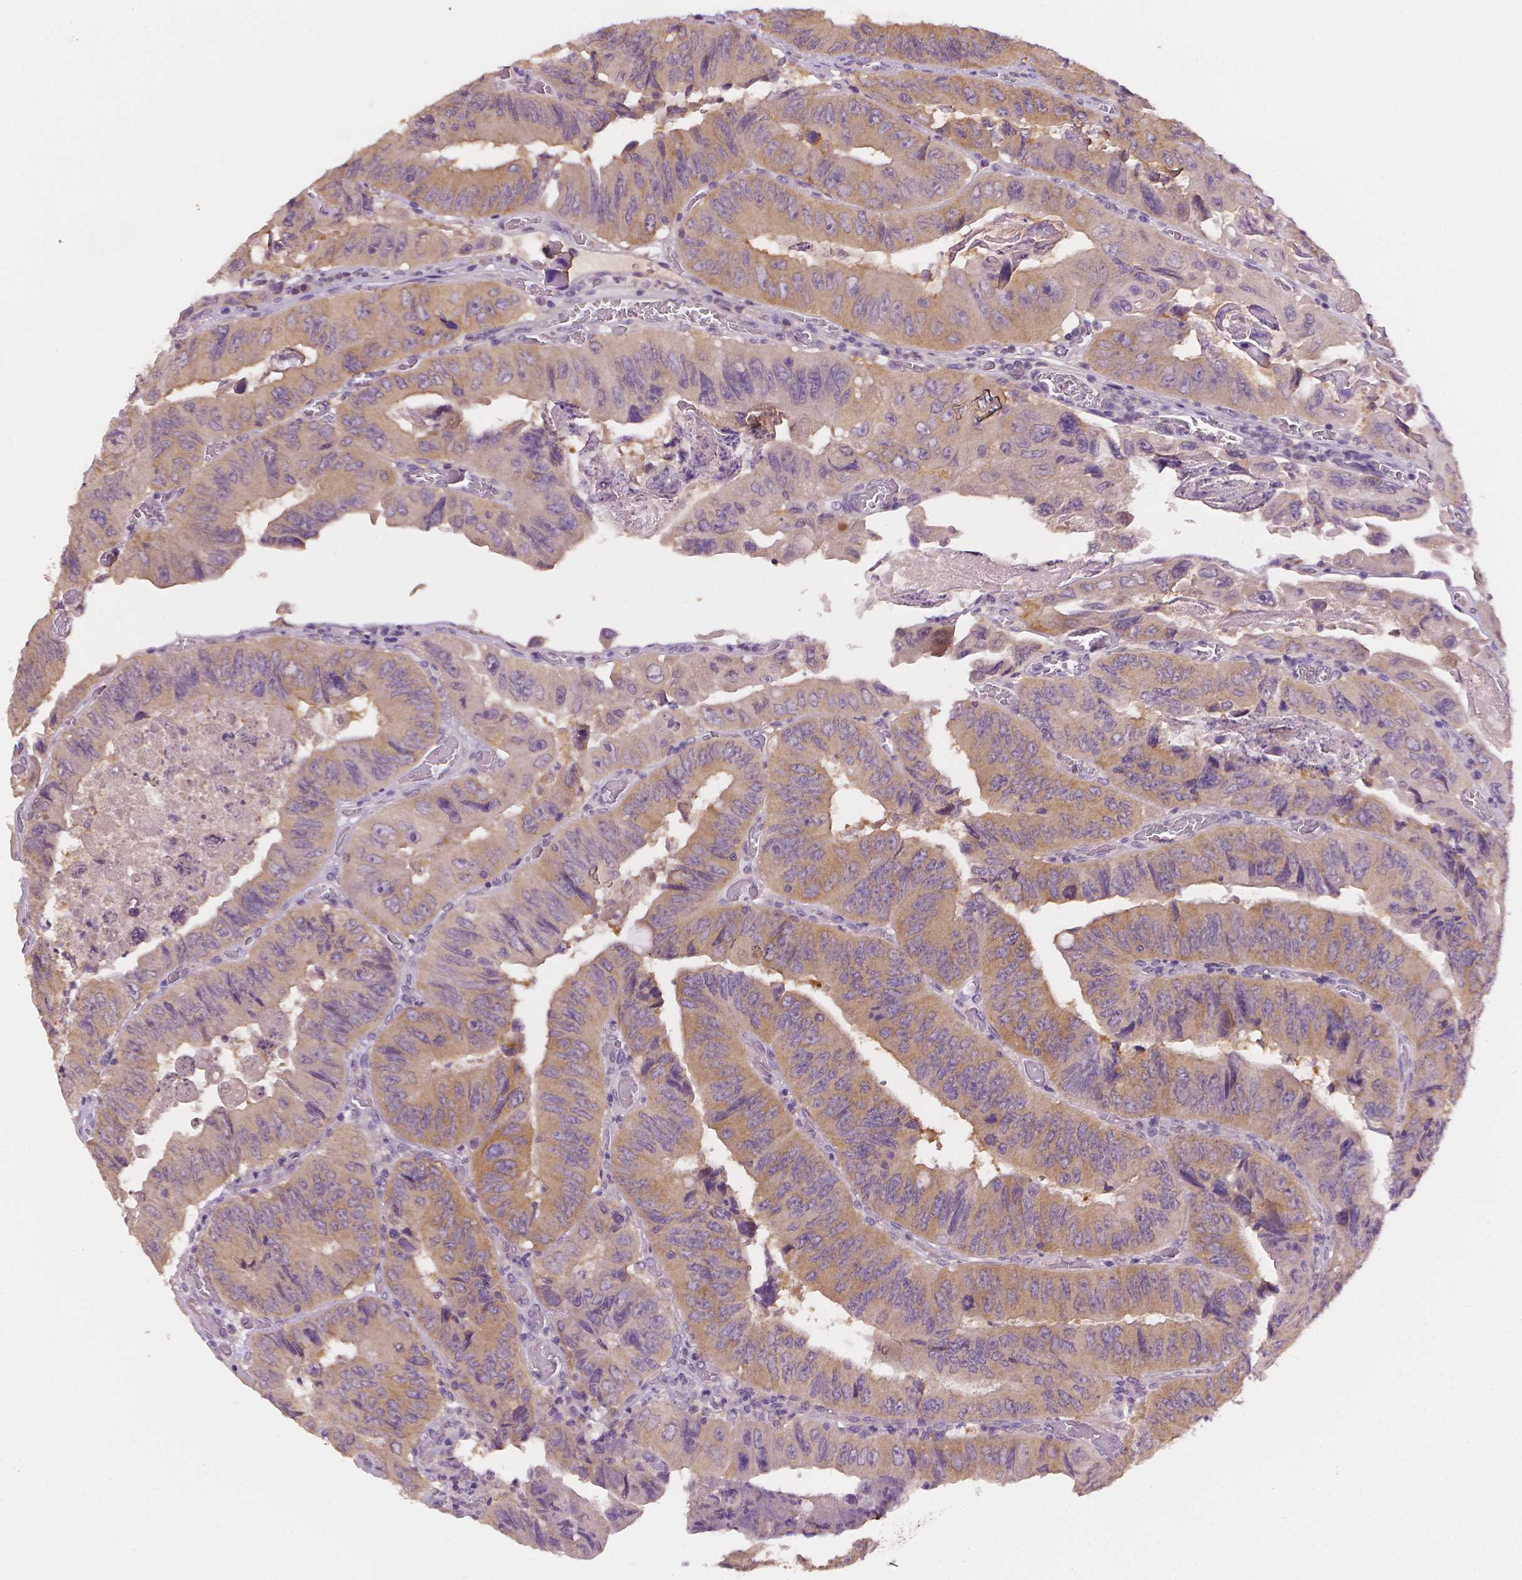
{"staining": {"intensity": "moderate", "quantity": "25%-75%", "location": "cytoplasmic/membranous"}, "tissue": "colorectal cancer", "cell_type": "Tumor cells", "image_type": "cancer", "snomed": [{"axis": "morphology", "description": "Adenocarcinoma, NOS"}, {"axis": "topography", "description": "Colon"}], "caption": "Protein expression by immunohistochemistry shows moderate cytoplasmic/membranous staining in about 25%-75% of tumor cells in colorectal cancer.", "gene": "FASN", "patient": {"sex": "female", "age": 84}}